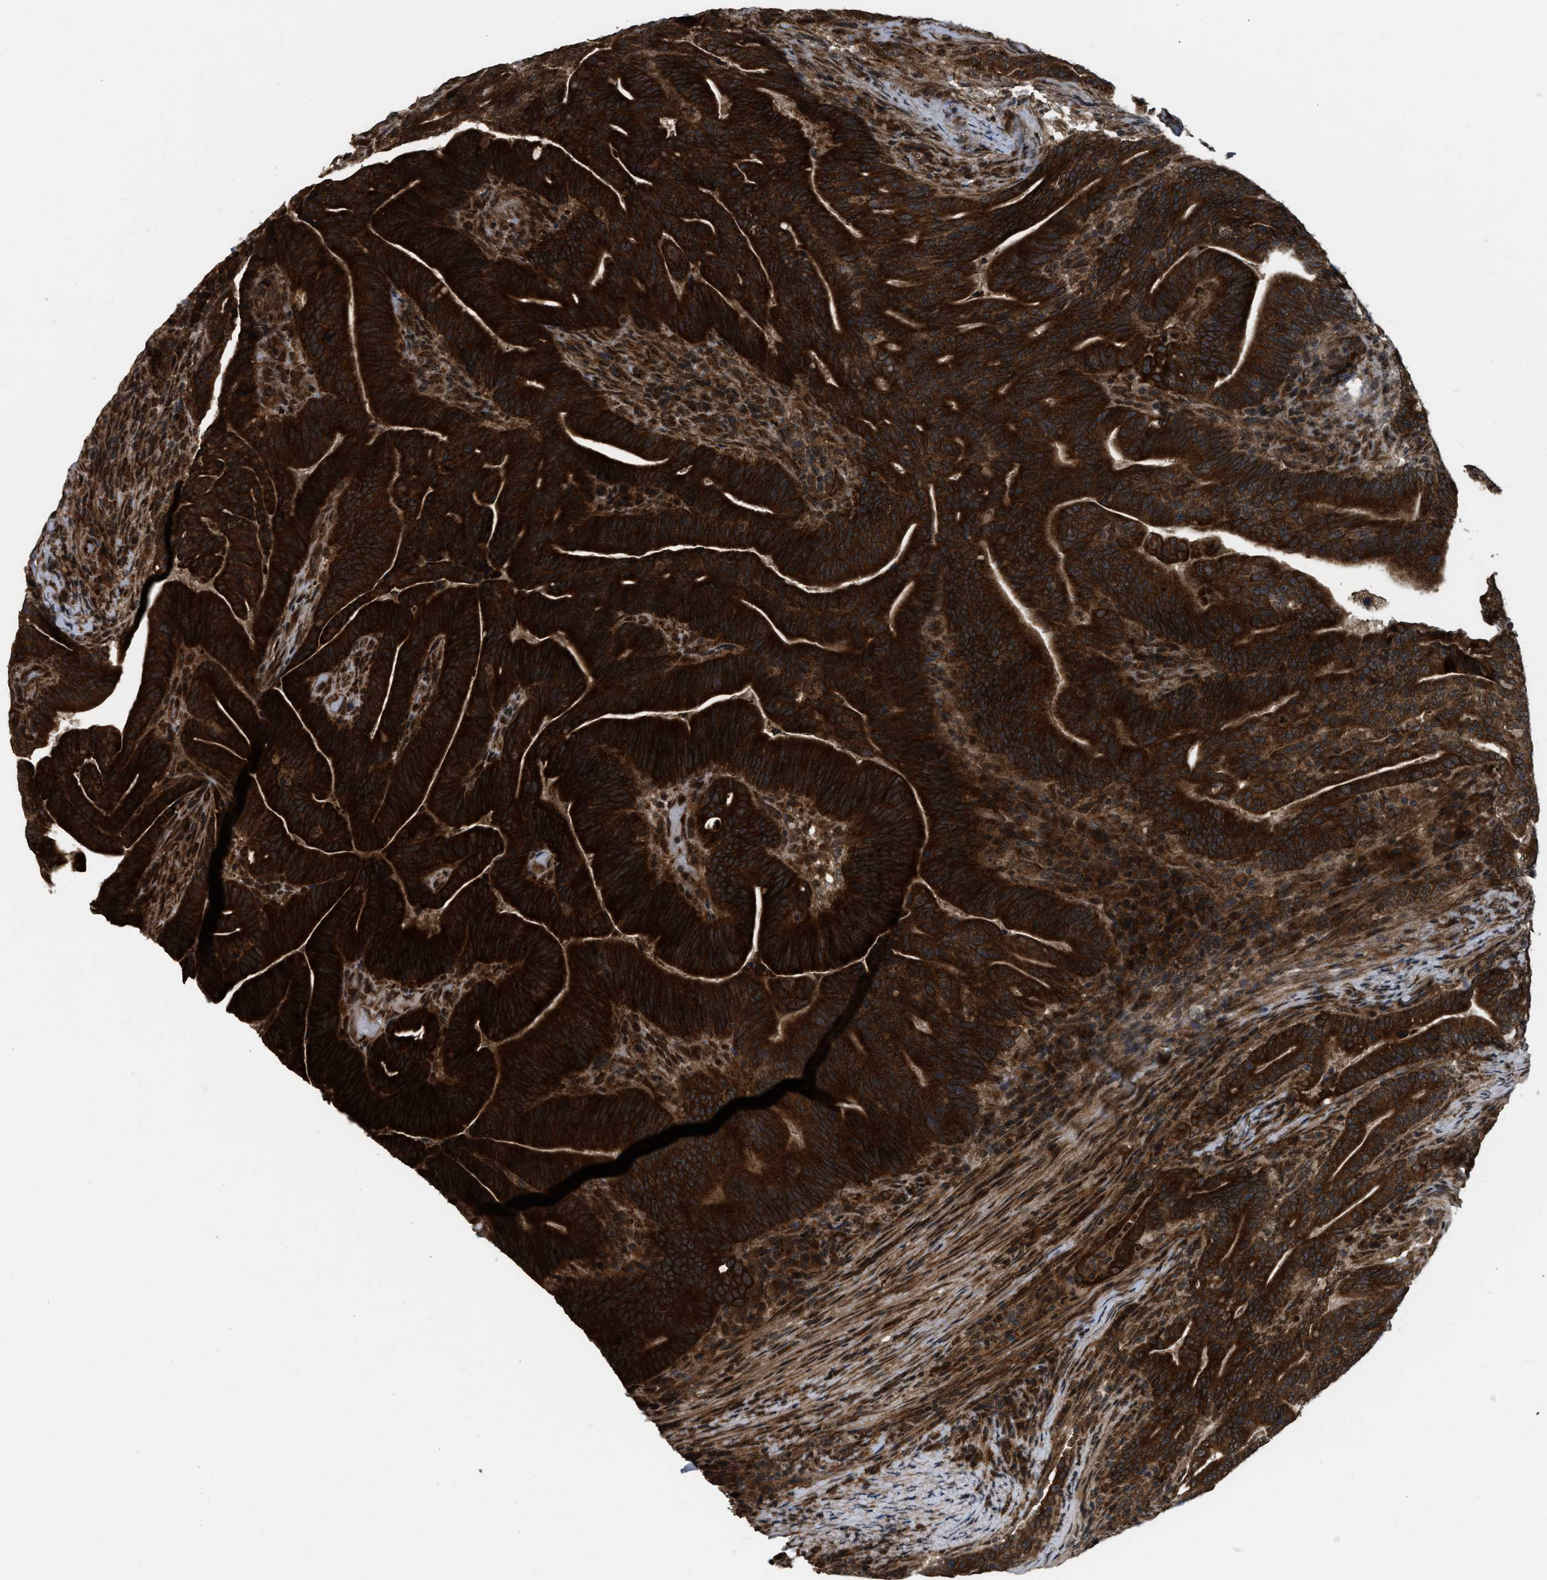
{"staining": {"intensity": "moderate", "quantity": ">75%", "location": "cytoplasmic/membranous"}, "tissue": "colorectal cancer", "cell_type": "Tumor cells", "image_type": "cancer", "snomed": [{"axis": "morphology", "description": "Normal tissue, NOS"}, {"axis": "morphology", "description": "Adenocarcinoma, NOS"}, {"axis": "topography", "description": "Colon"}], "caption": "Immunohistochemistry (IHC) photomicrograph of human colorectal cancer (adenocarcinoma) stained for a protein (brown), which displays medium levels of moderate cytoplasmic/membranous staining in approximately >75% of tumor cells.", "gene": "SPTLC1", "patient": {"sex": "female", "age": 66}}